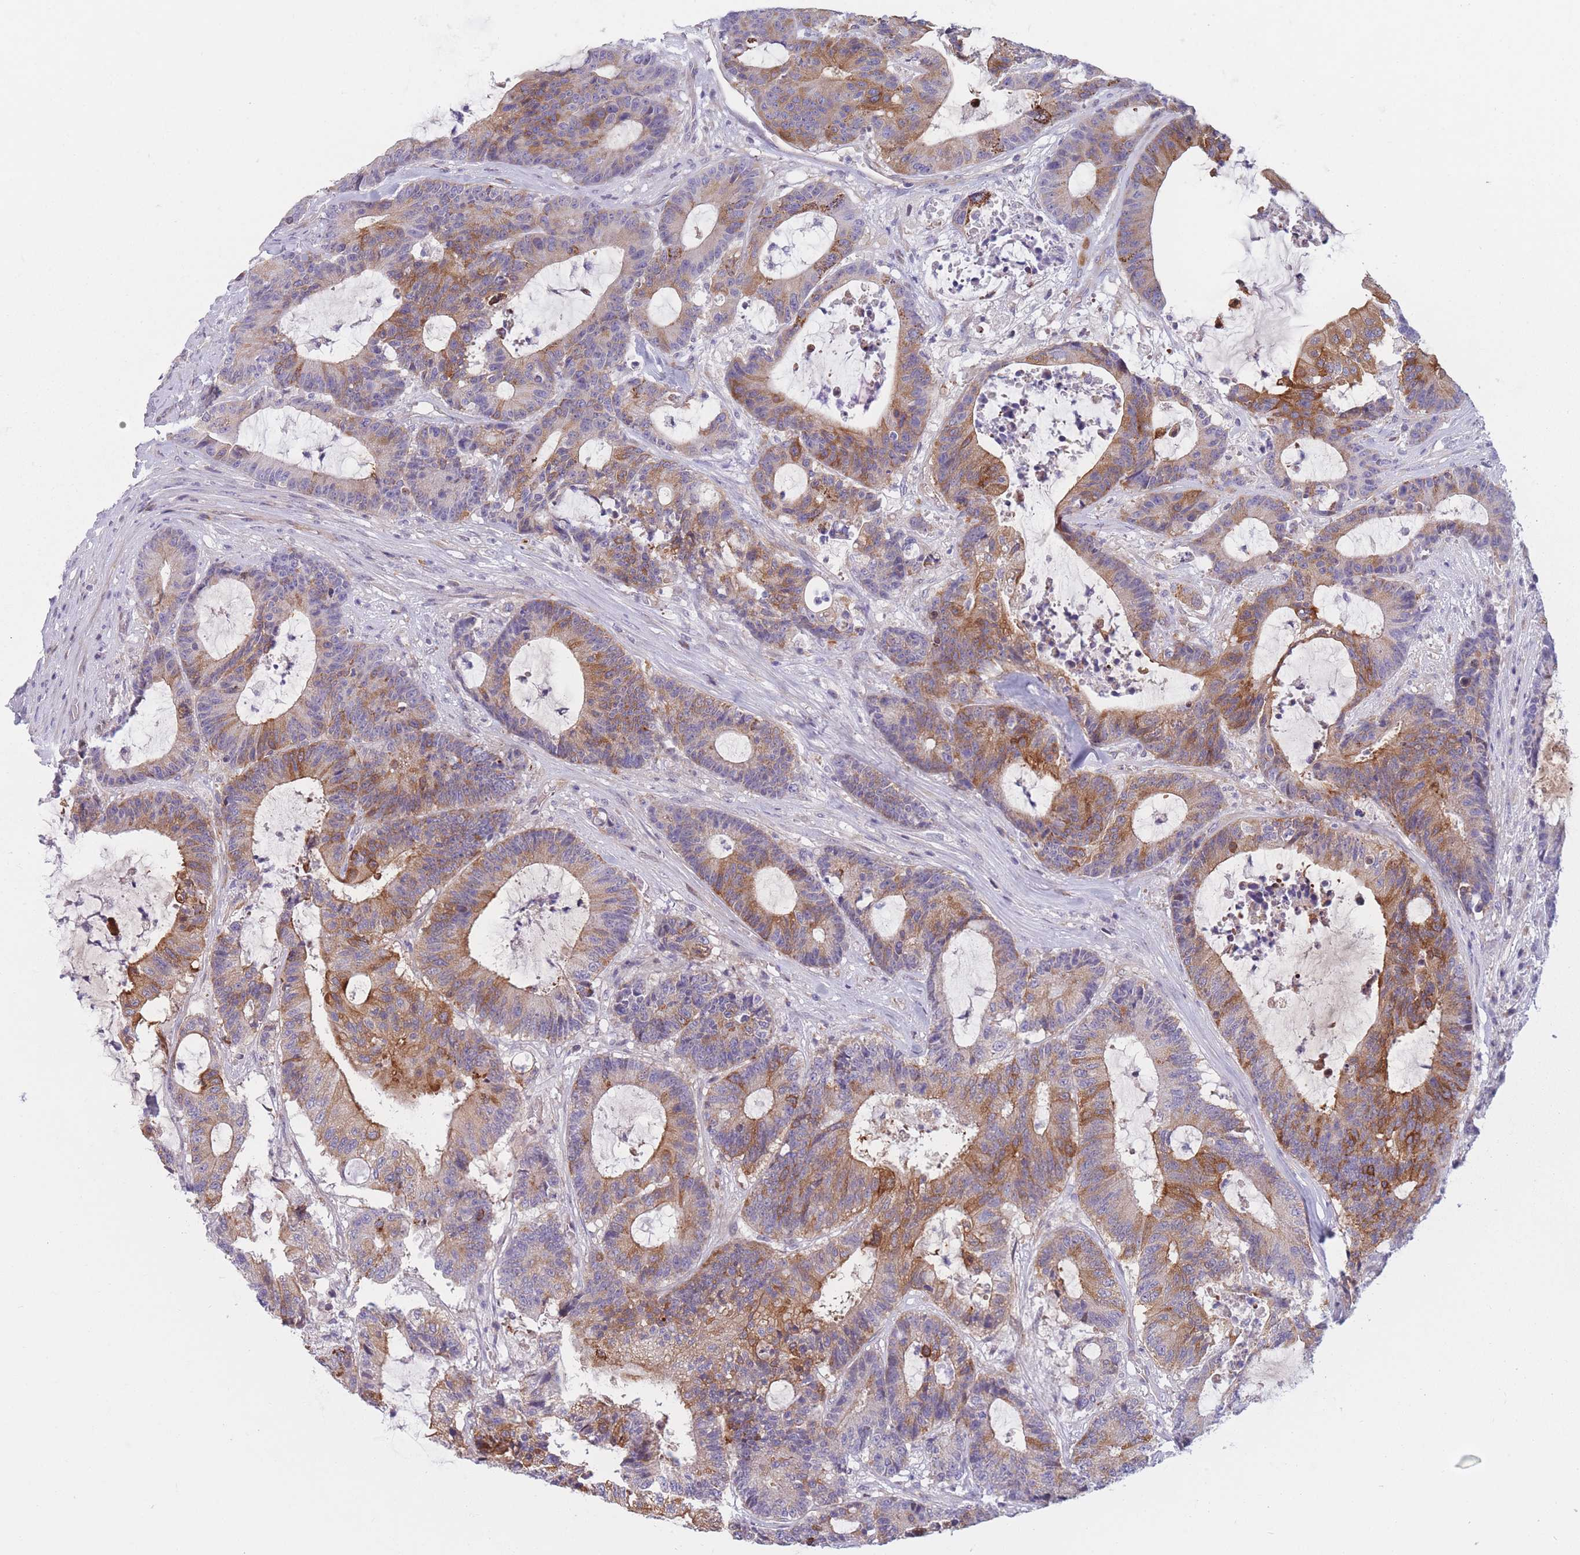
{"staining": {"intensity": "moderate", "quantity": "25%-75%", "location": "cytoplasmic/membranous"}, "tissue": "colorectal cancer", "cell_type": "Tumor cells", "image_type": "cancer", "snomed": [{"axis": "morphology", "description": "Adenocarcinoma, NOS"}, {"axis": "topography", "description": "Colon"}], "caption": "Adenocarcinoma (colorectal) stained with IHC displays moderate cytoplasmic/membranous expression in approximately 25%-75% of tumor cells.", "gene": "PDE4A", "patient": {"sex": "female", "age": 84}}